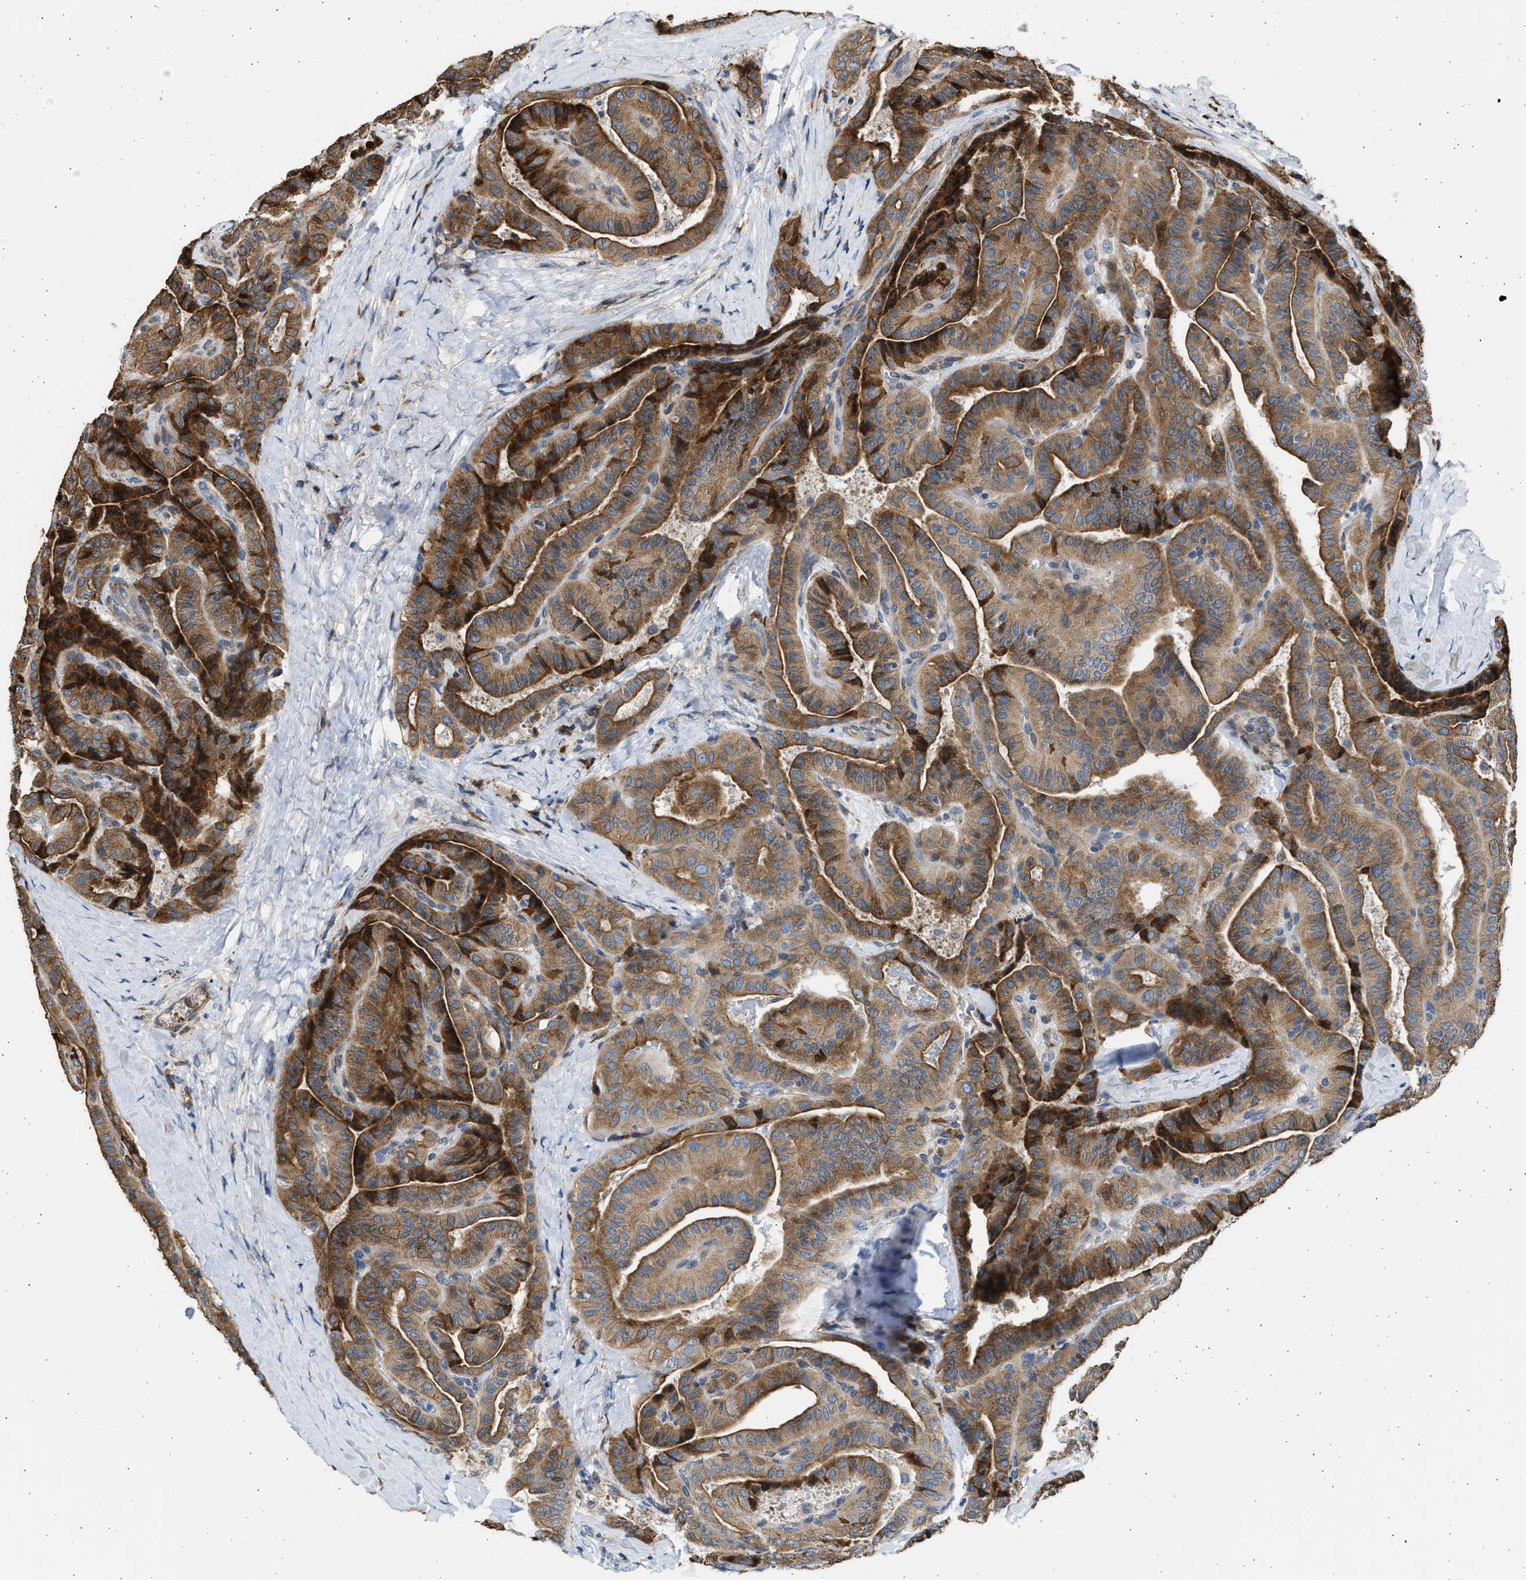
{"staining": {"intensity": "moderate", "quantity": ">75%", "location": "cytoplasmic/membranous"}, "tissue": "thyroid cancer", "cell_type": "Tumor cells", "image_type": "cancer", "snomed": [{"axis": "morphology", "description": "Papillary adenocarcinoma, NOS"}, {"axis": "topography", "description": "Thyroid gland"}], "caption": "Immunohistochemistry (IHC) of thyroid cancer demonstrates medium levels of moderate cytoplasmic/membranous expression in approximately >75% of tumor cells. Nuclei are stained in blue.", "gene": "PLD2", "patient": {"sex": "male", "age": 77}}